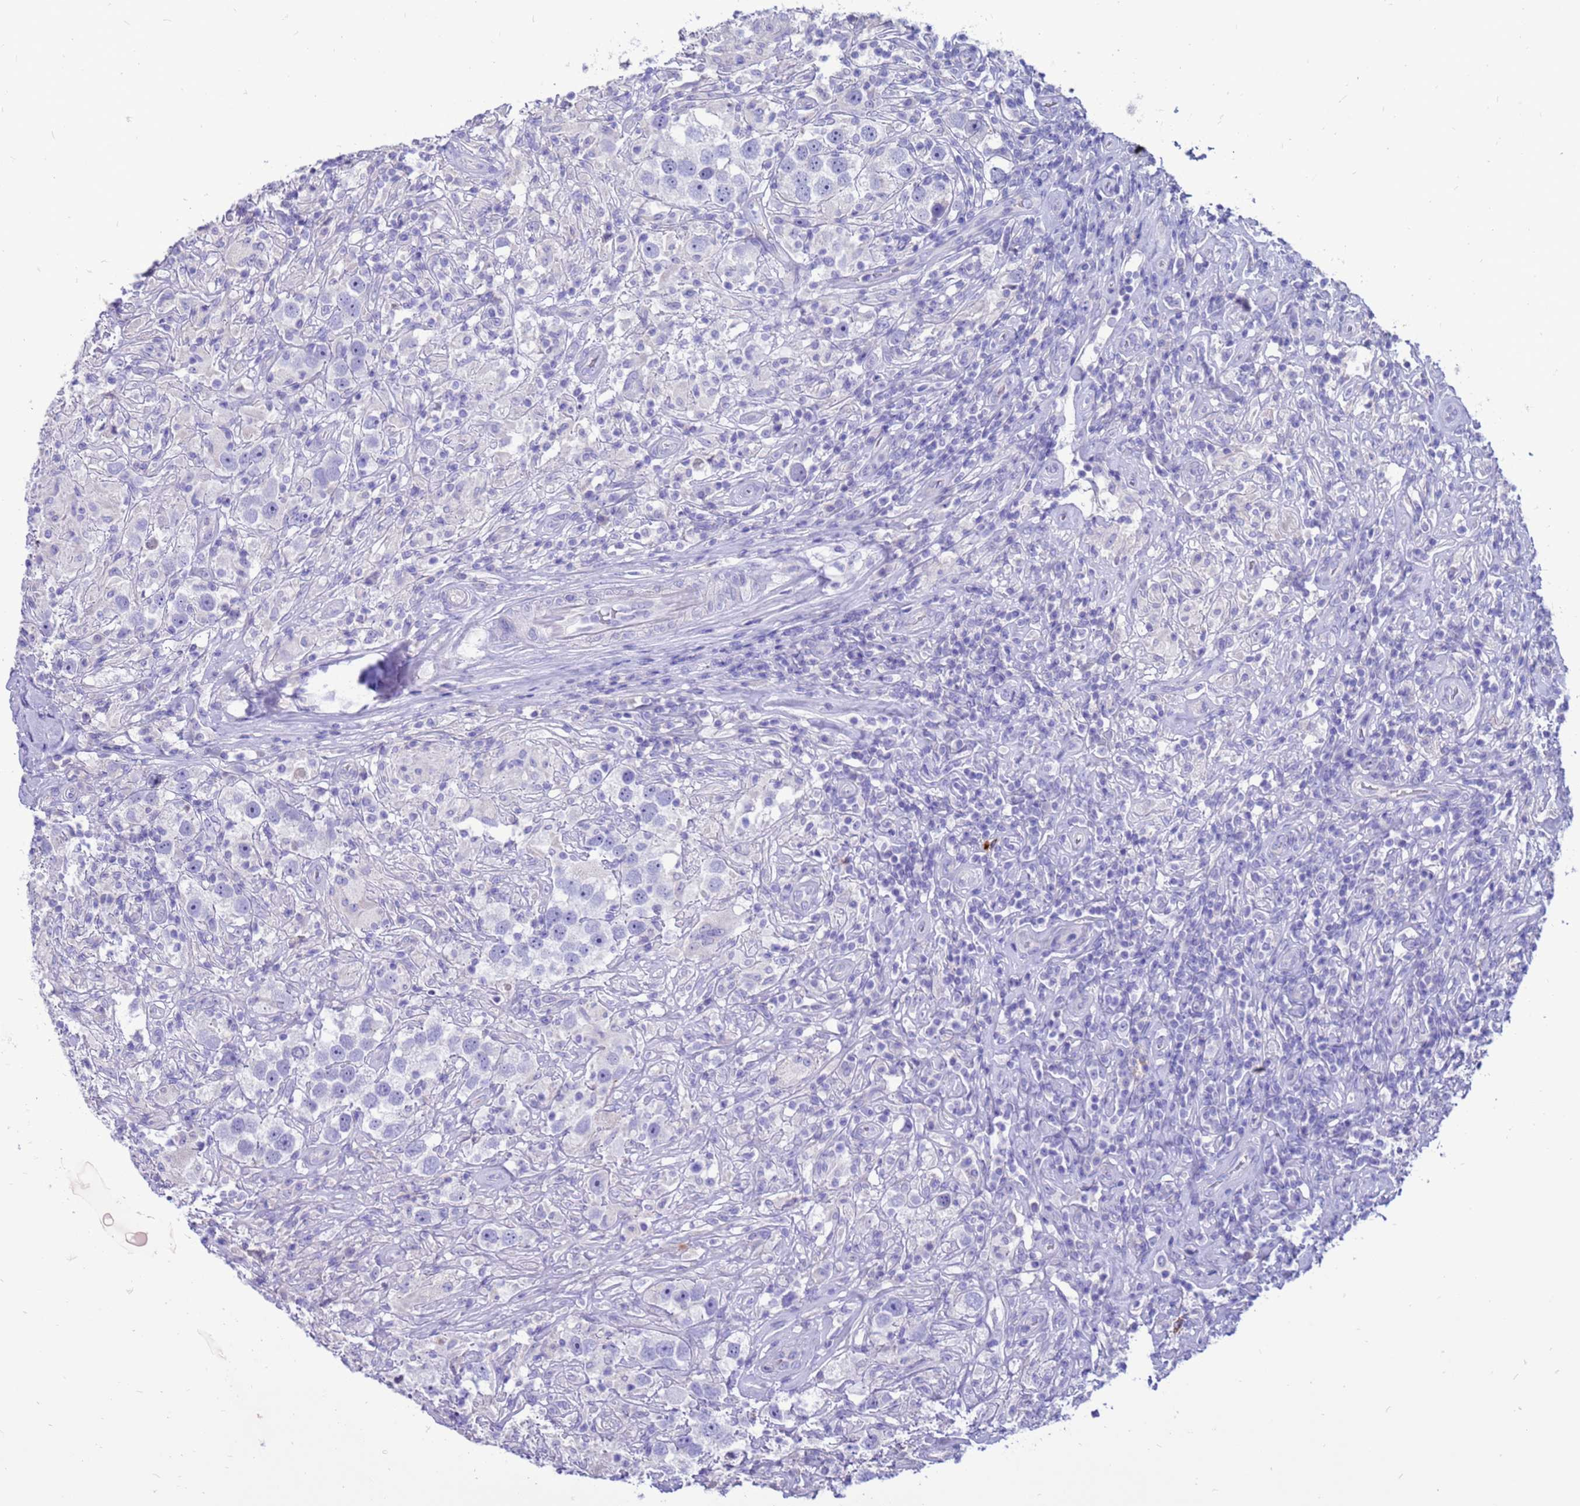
{"staining": {"intensity": "negative", "quantity": "none", "location": "none"}, "tissue": "testis cancer", "cell_type": "Tumor cells", "image_type": "cancer", "snomed": [{"axis": "morphology", "description": "Seminoma, NOS"}, {"axis": "topography", "description": "Testis"}], "caption": "The image shows no staining of tumor cells in testis cancer (seminoma).", "gene": "PDE10A", "patient": {"sex": "male", "age": 49}}